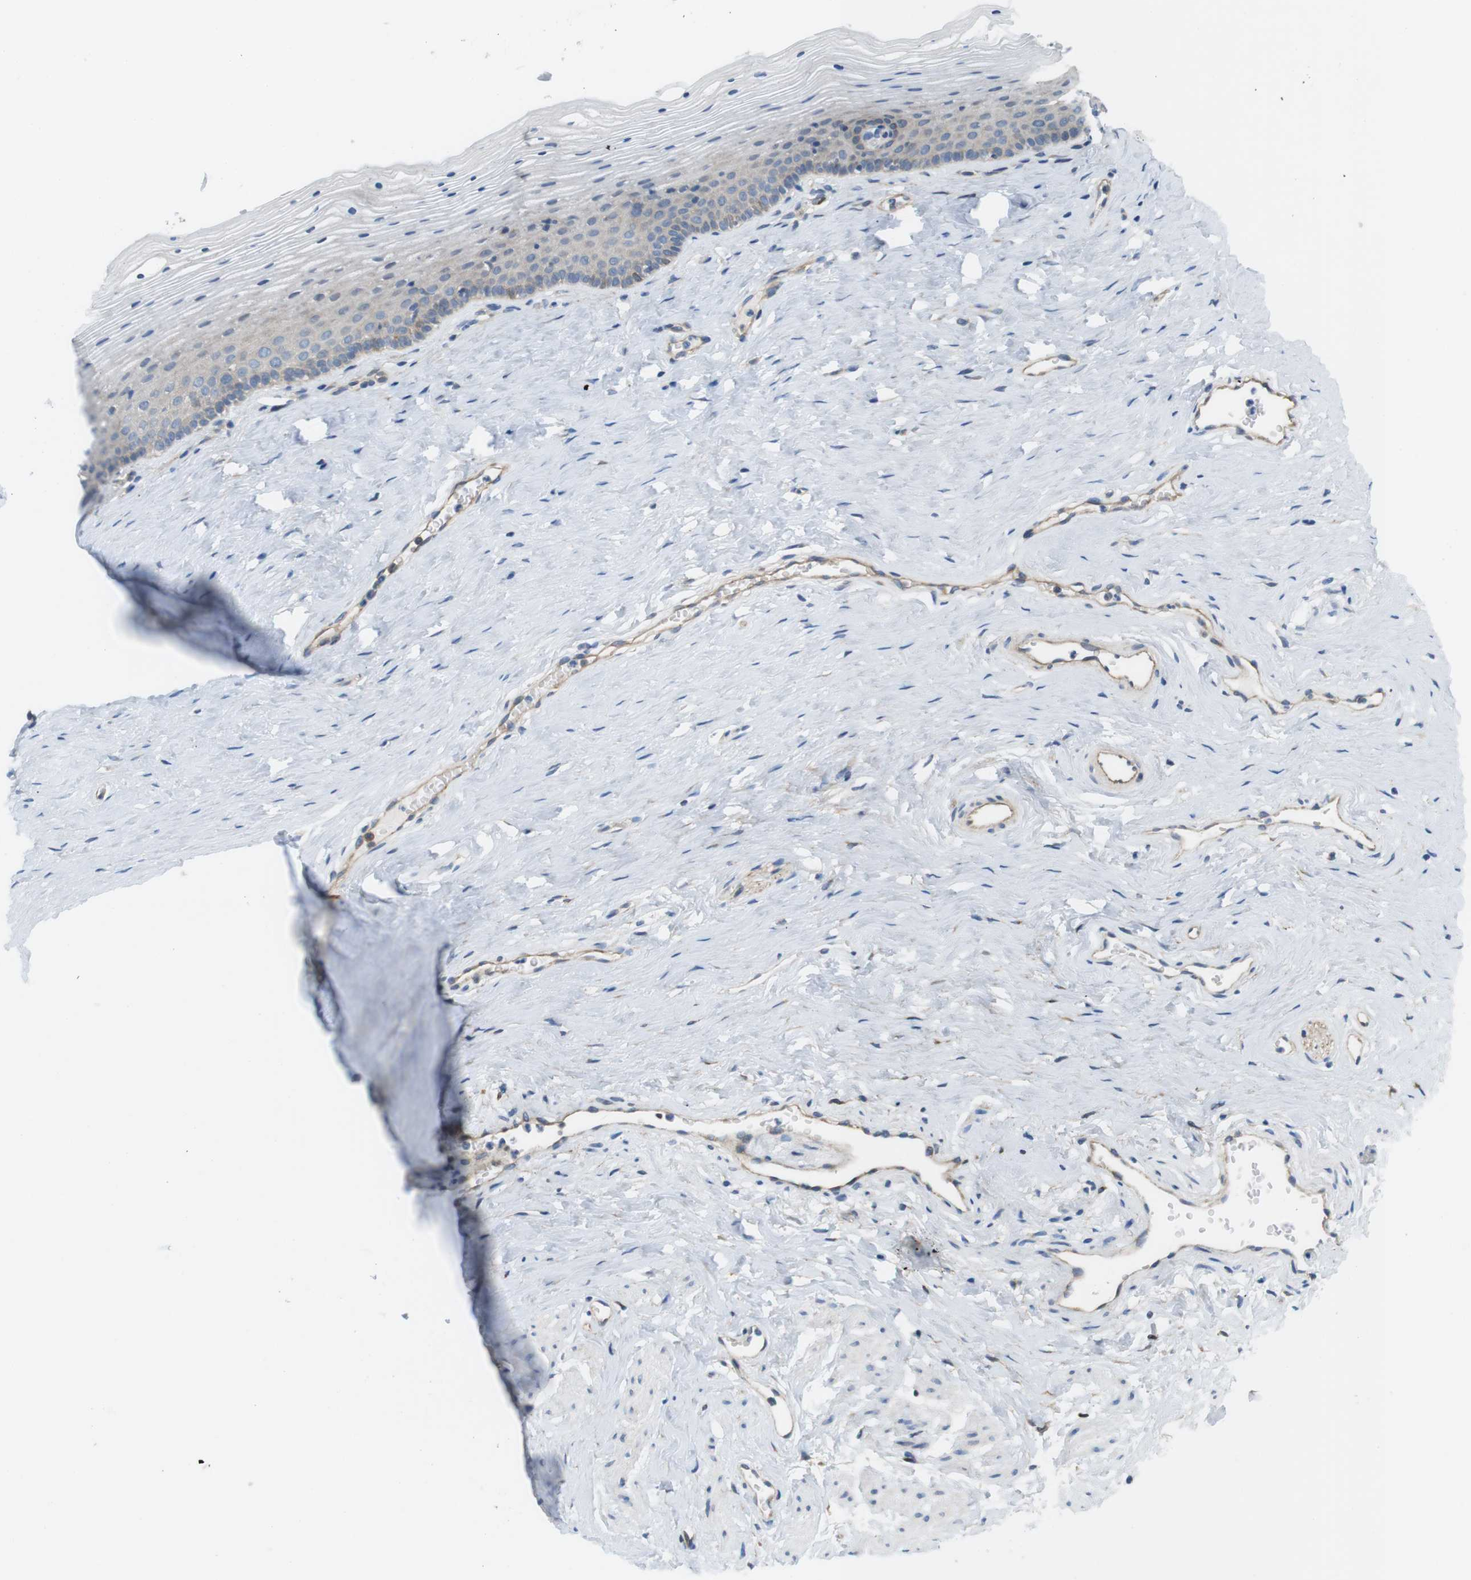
{"staining": {"intensity": "moderate", "quantity": "<25%", "location": "cytoplasmic/membranous"}, "tissue": "vagina", "cell_type": "Squamous epithelial cells", "image_type": "normal", "snomed": [{"axis": "morphology", "description": "Normal tissue, NOS"}, {"axis": "topography", "description": "Vagina"}], "caption": "Protein staining exhibits moderate cytoplasmic/membranous staining in about <25% of squamous epithelial cells in benign vagina. (DAB = brown stain, brightfield microscopy at high magnification).", "gene": "DCLK1", "patient": {"sex": "female", "age": 32}}